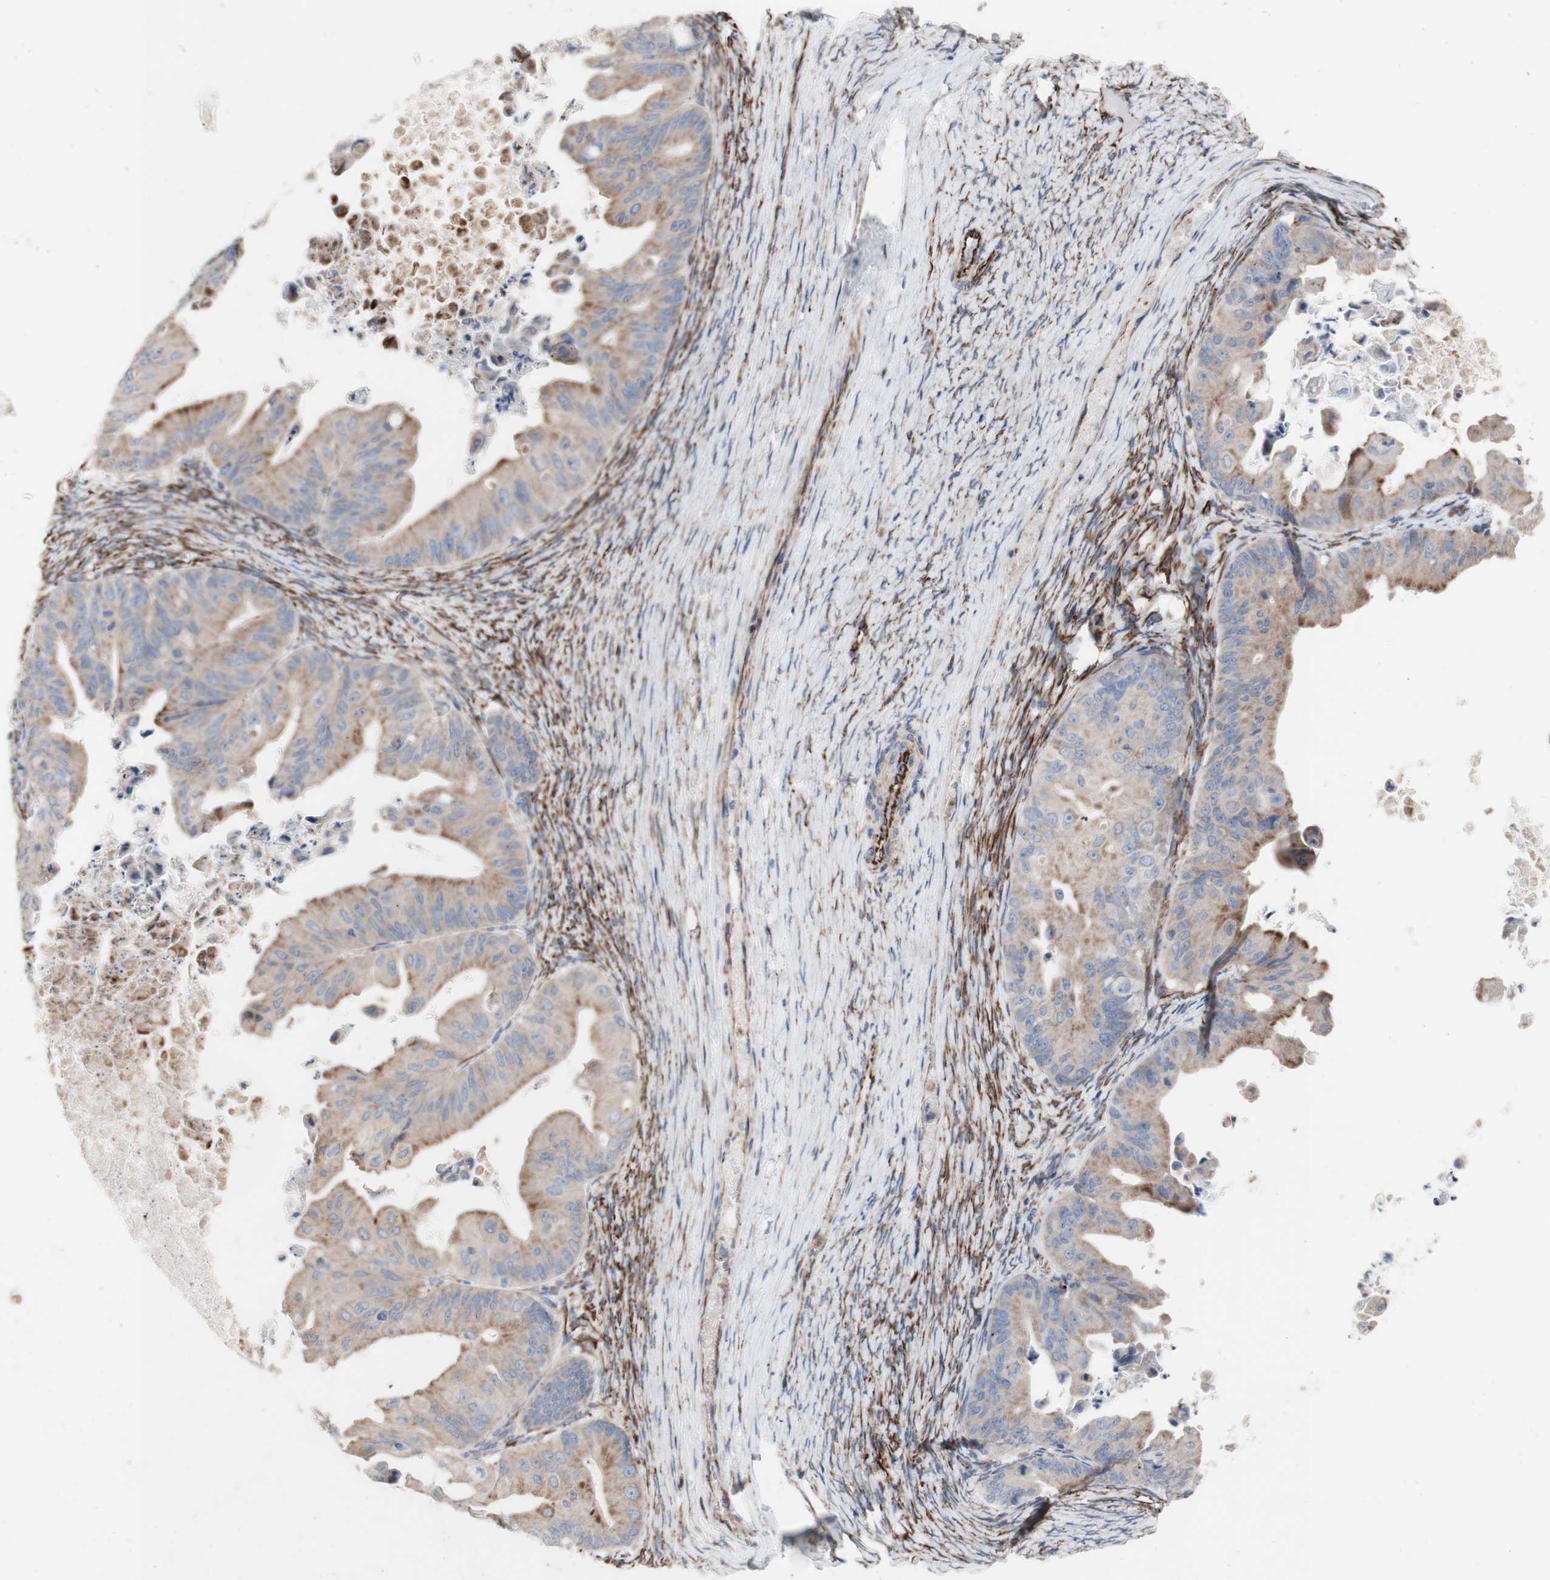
{"staining": {"intensity": "moderate", "quantity": "25%-75%", "location": "cytoplasmic/membranous"}, "tissue": "ovarian cancer", "cell_type": "Tumor cells", "image_type": "cancer", "snomed": [{"axis": "morphology", "description": "Cystadenocarcinoma, mucinous, NOS"}, {"axis": "topography", "description": "Ovary"}], "caption": "Moderate cytoplasmic/membranous expression is present in about 25%-75% of tumor cells in ovarian cancer (mucinous cystadenocarcinoma). The protein of interest is shown in brown color, while the nuclei are stained blue.", "gene": "AGPAT5", "patient": {"sex": "female", "age": 37}}